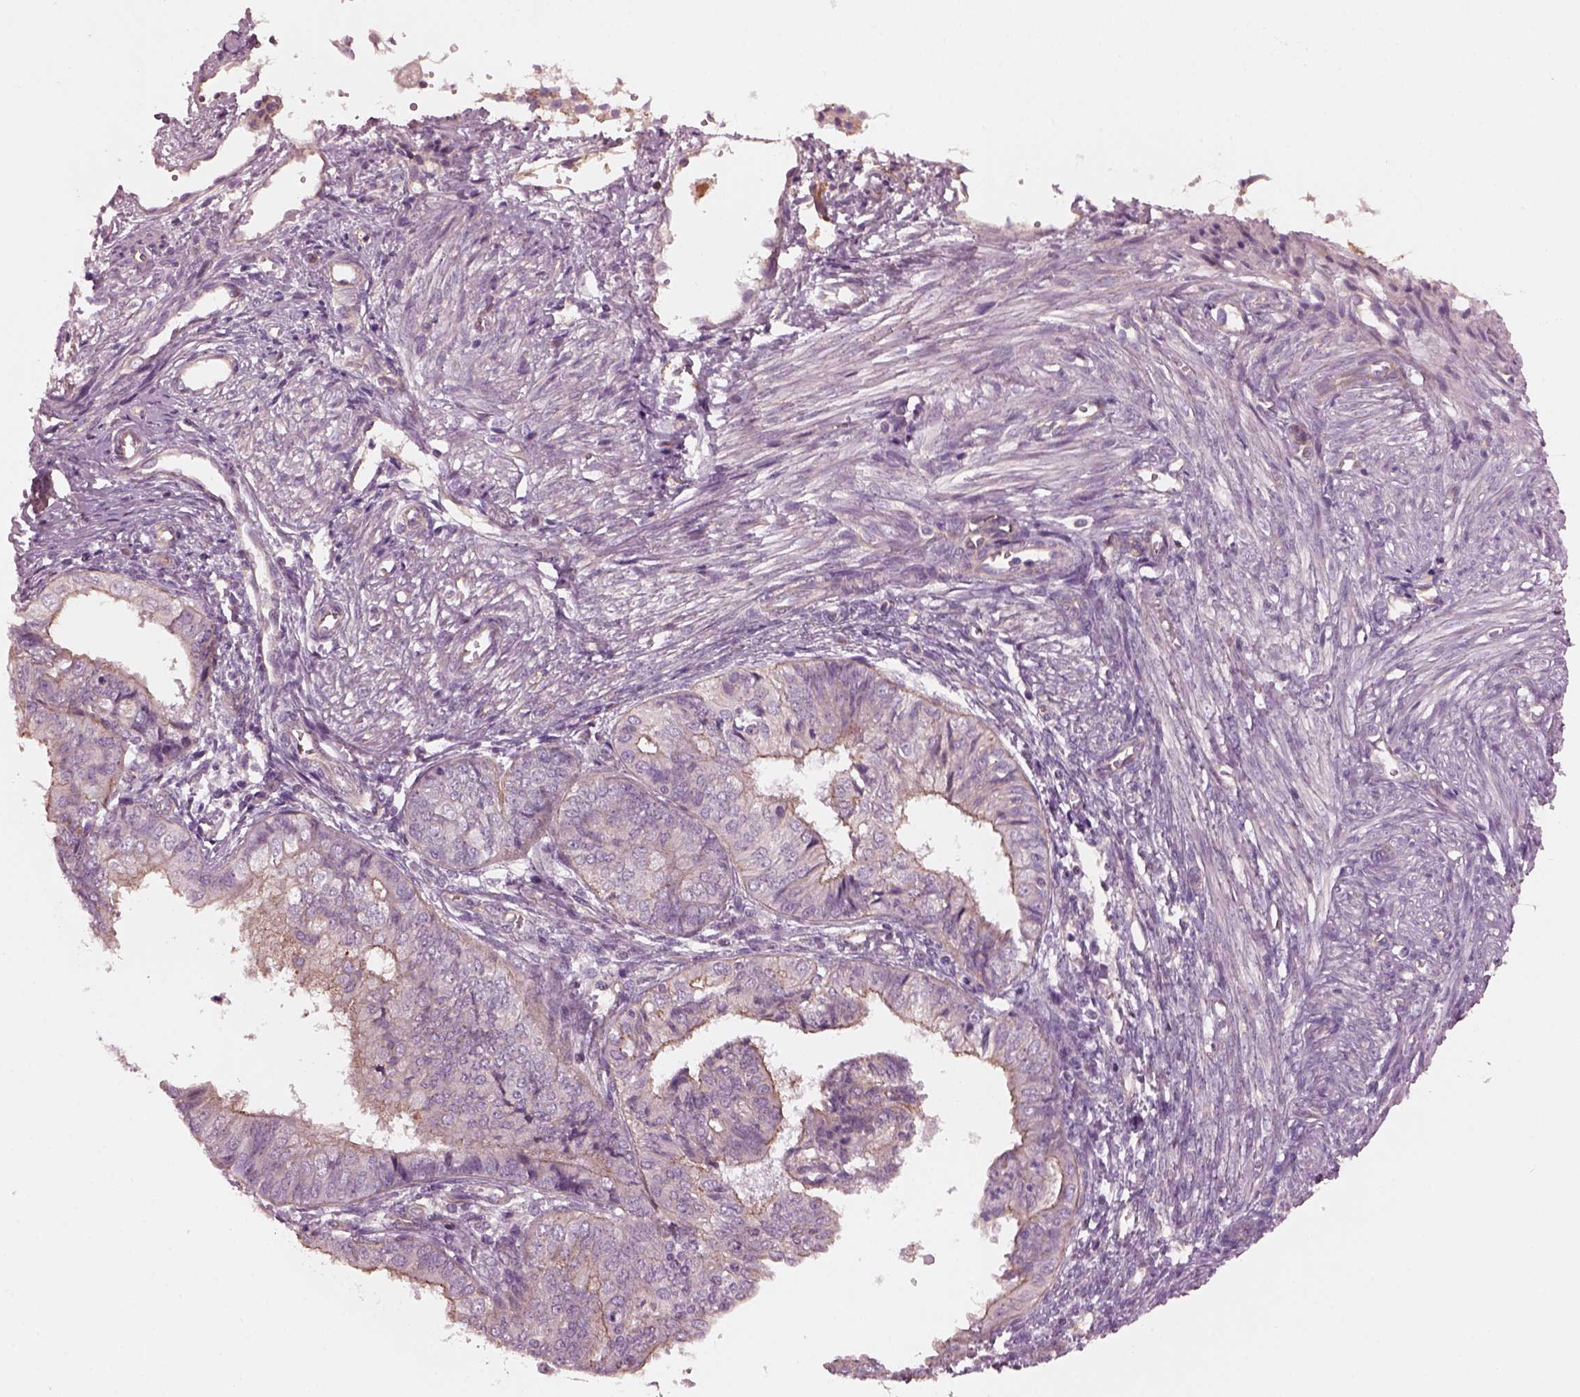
{"staining": {"intensity": "moderate", "quantity": "25%-75%", "location": "cytoplasmic/membranous"}, "tissue": "endometrial cancer", "cell_type": "Tumor cells", "image_type": "cancer", "snomed": [{"axis": "morphology", "description": "Adenocarcinoma, NOS"}, {"axis": "topography", "description": "Endometrium"}], "caption": "Immunohistochemistry photomicrograph of neoplastic tissue: human endometrial cancer stained using IHC exhibits medium levels of moderate protein expression localized specifically in the cytoplasmic/membranous of tumor cells, appearing as a cytoplasmic/membranous brown color.", "gene": "ODAD1", "patient": {"sex": "female", "age": 58}}